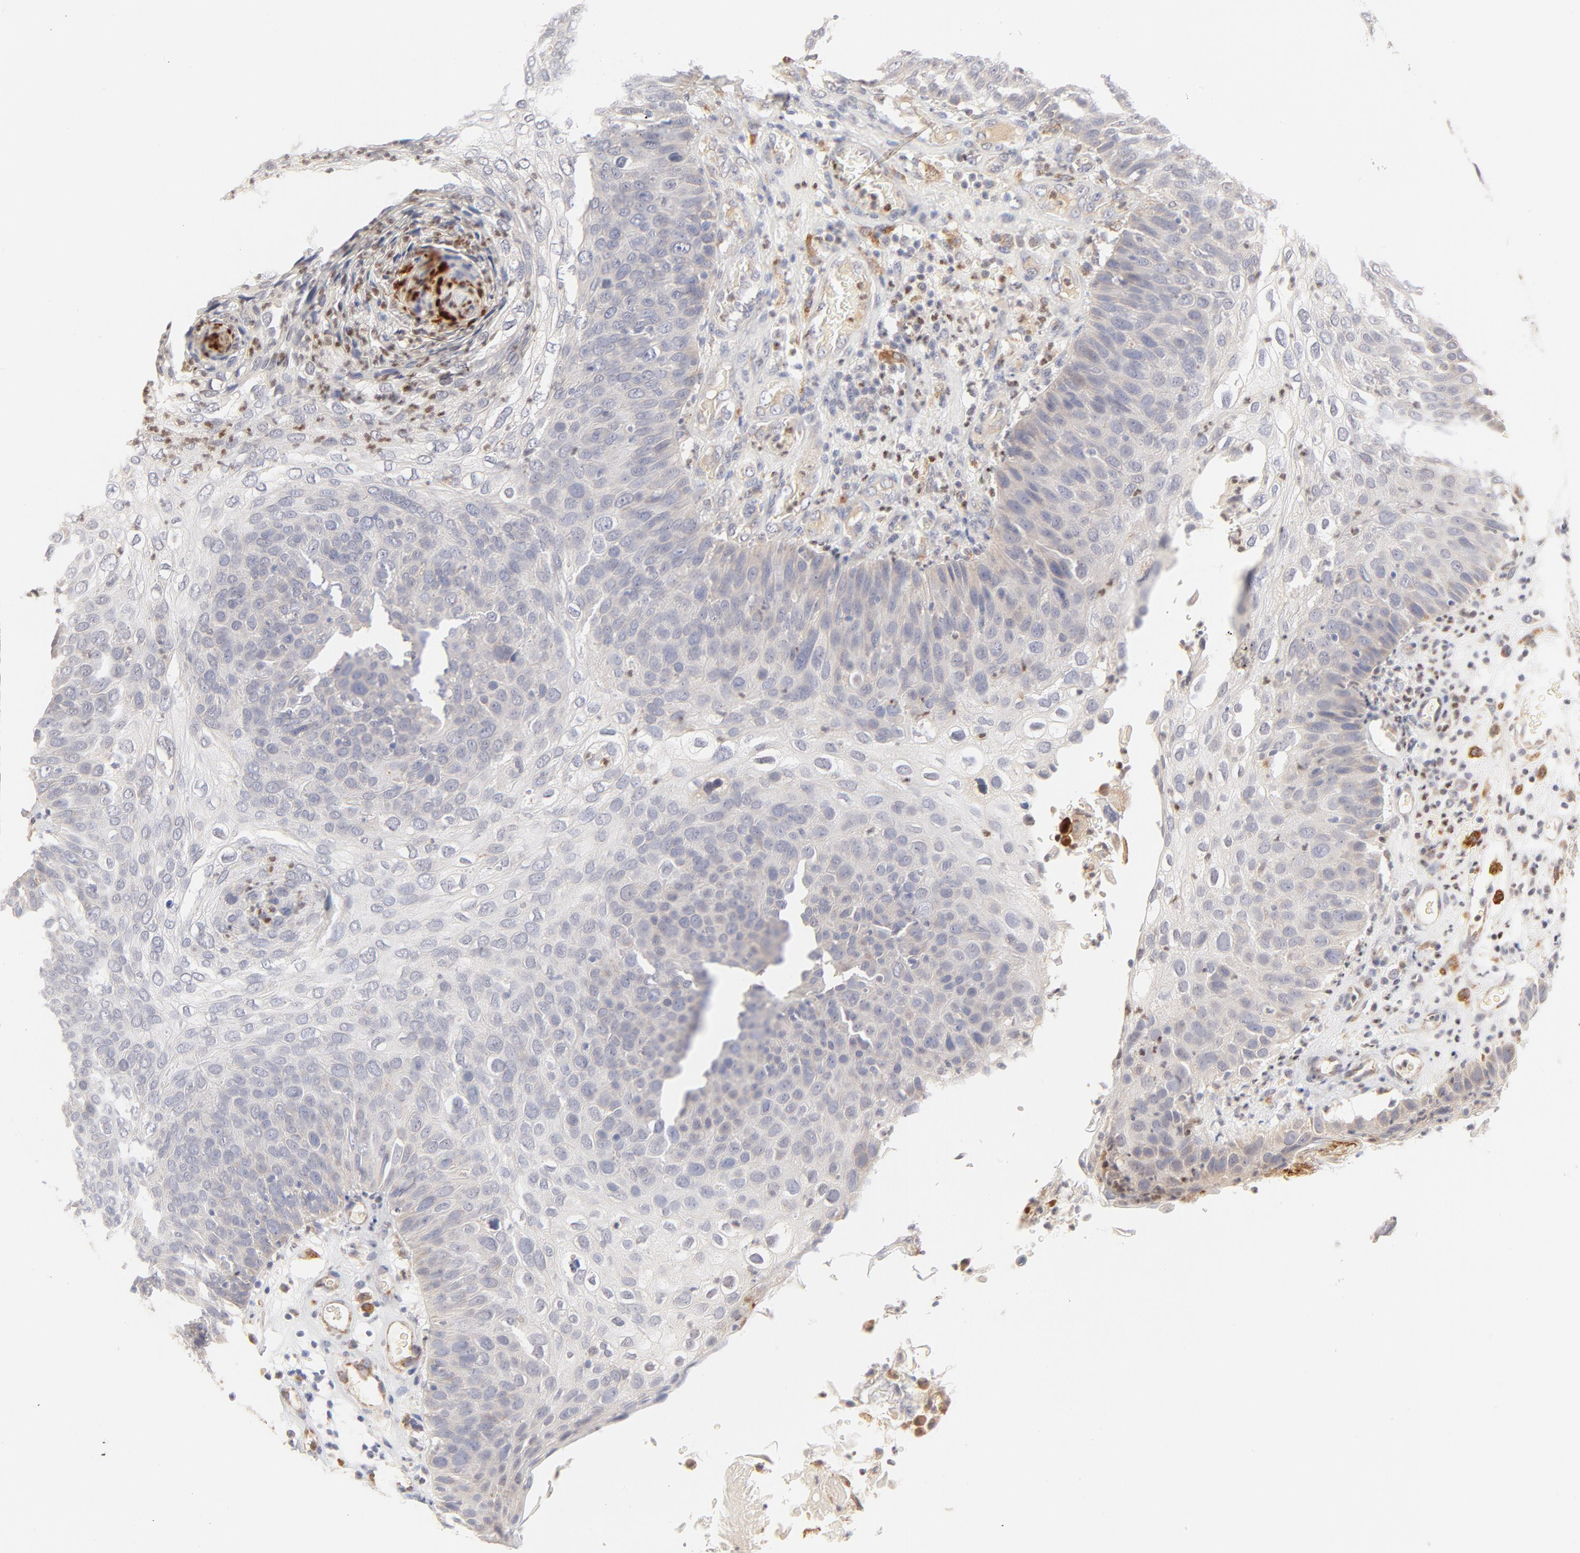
{"staining": {"intensity": "negative", "quantity": "none", "location": "none"}, "tissue": "skin cancer", "cell_type": "Tumor cells", "image_type": "cancer", "snomed": [{"axis": "morphology", "description": "Squamous cell carcinoma, NOS"}, {"axis": "topography", "description": "Skin"}], "caption": "This is a micrograph of immunohistochemistry staining of skin cancer (squamous cell carcinoma), which shows no staining in tumor cells.", "gene": "MTERF2", "patient": {"sex": "male", "age": 87}}